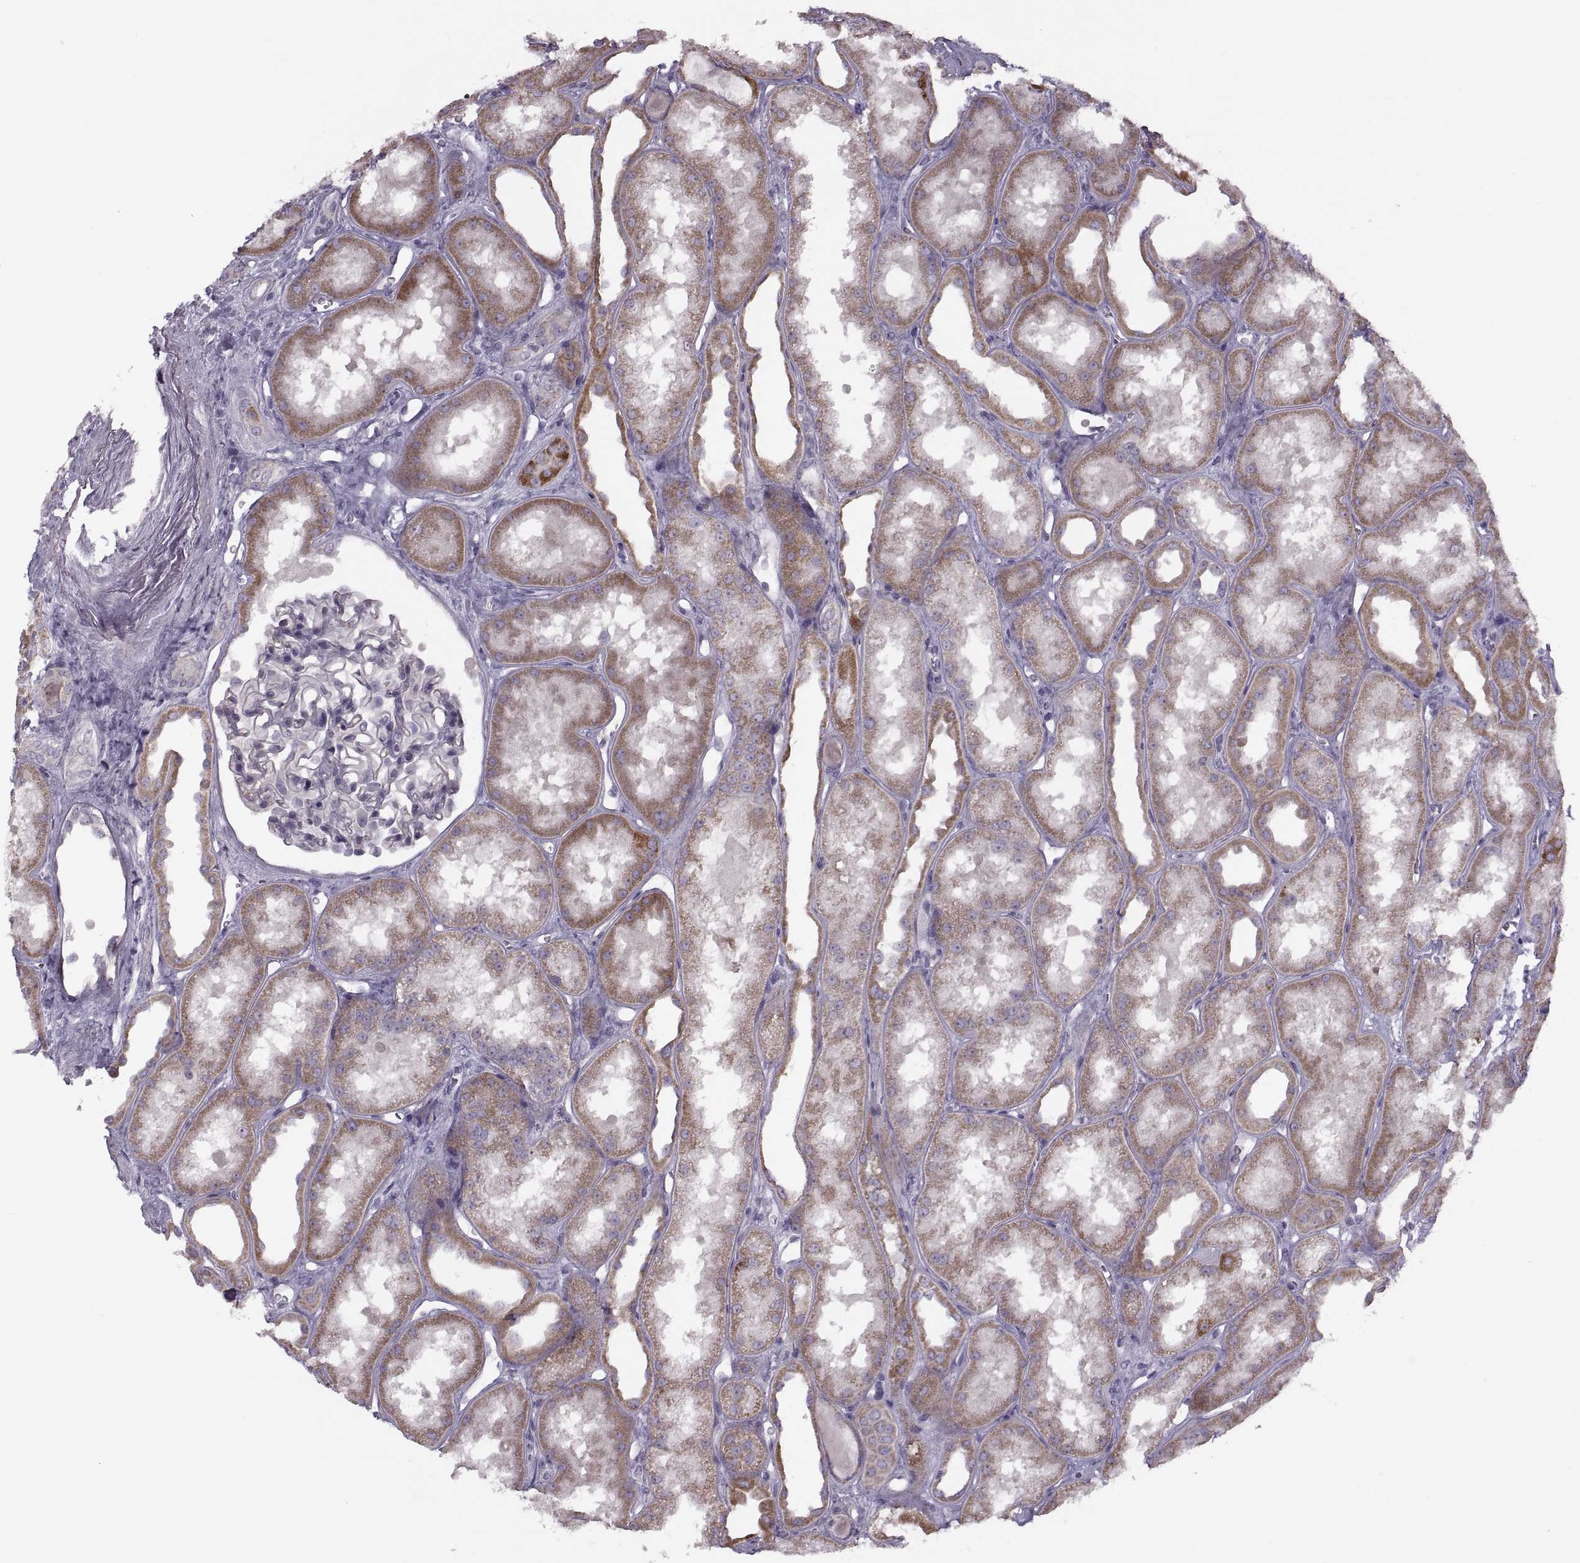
{"staining": {"intensity": "negative", "quantity": "none", "location": "none"}, "tissue": "kidney", "cell_type": "Cells in glomeruli", "image_type": "normal", "snomed": [{"axis": "morphology", "description": "Normal tissue, NOS"}, {"axis": "topography", "description": "Kidney"}], "caption": "This is an immunohistochemistry image of normal human kidney. There is no expression in cells in glomeruli.", "gene": "PIERCE1", "patient": {"sex": "male", "age": 61}}